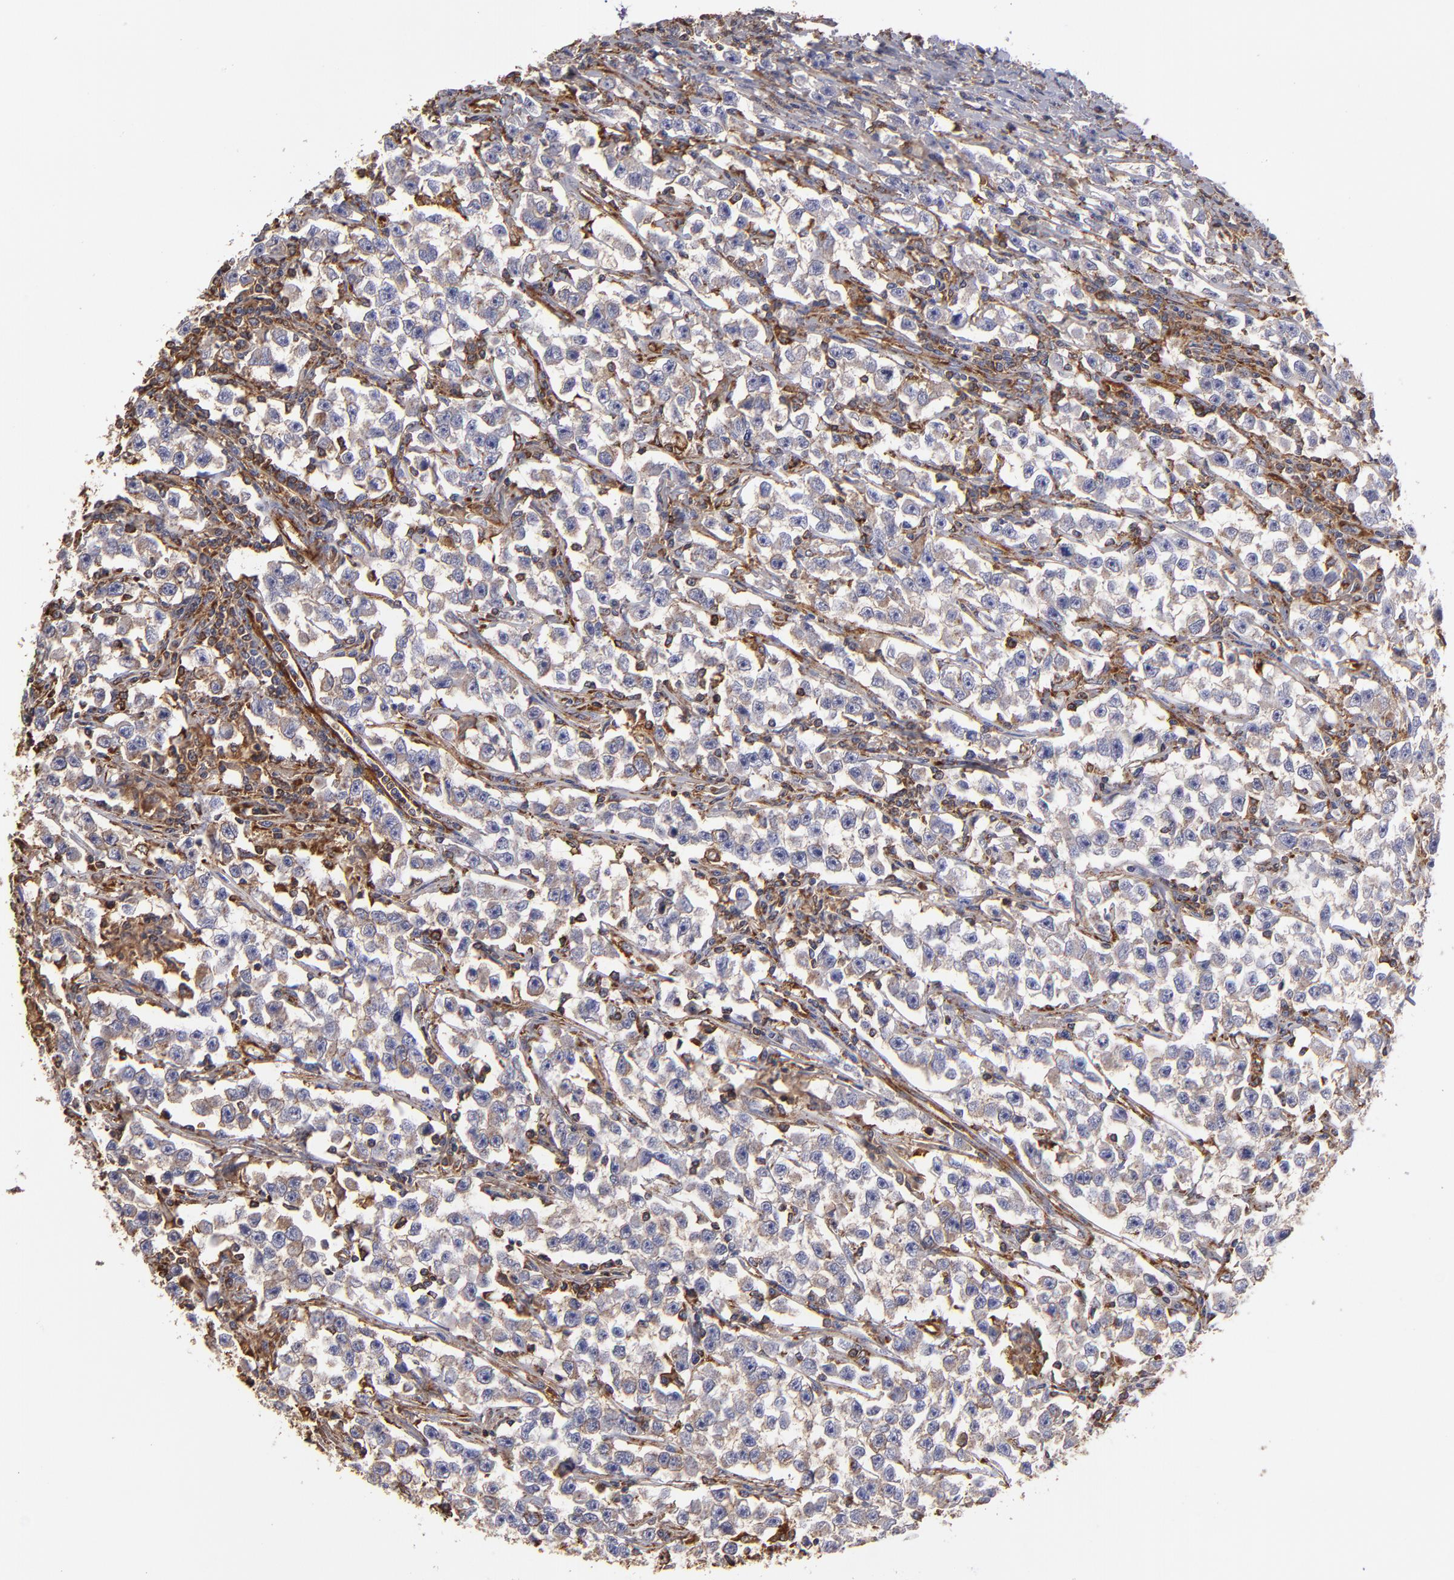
{"staining": {"intensity": "negative", "quantity": "none", "location": "none"}, "tissue": "testis cancer", "cell_type": "Tumor cells", "image_type": "cancer", "snomed": [{"axis": "morphology", "description": "Seminoma, NOS"}, {"axis": "topography", "description": "Testis"}], "caption": "Protein analysis of testis cancer (seminoma) reveals no significant staining in tumor cells.", "gene": "MVP", "patient": {"sex": "male", "age": 33}}